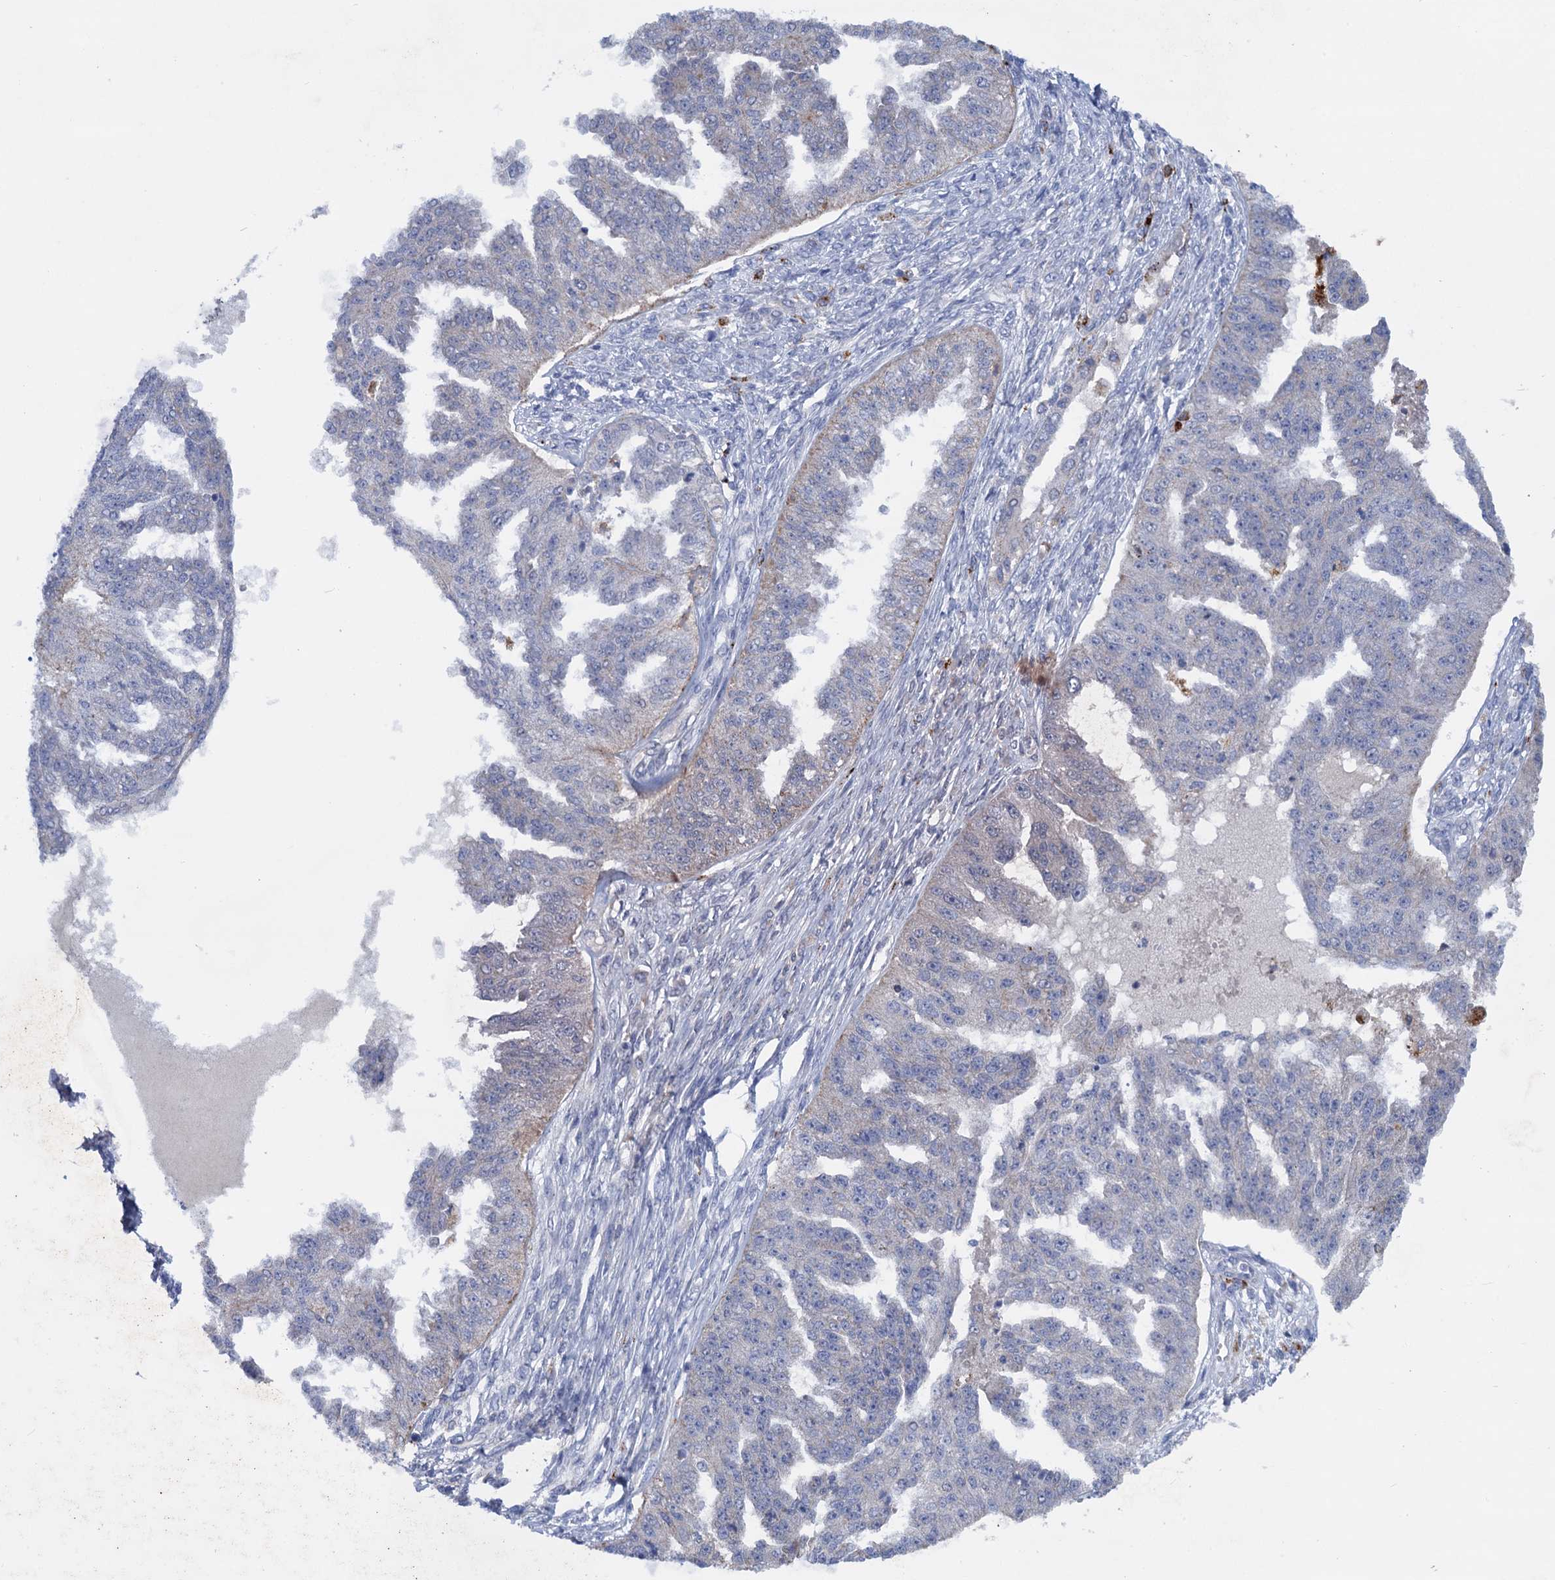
{"staining": {"intensity": "negative", "quantity": "none", "location": "none"}, "tissue": "ovarian cancer", "cell_type": "Tumor cells", "image_type": "cancer", "snomed": [{"axis": "morphology", "description": "Cystadenocarcinoma, serous, NOS"}, {"axis": "topography", "description": "Ovary"}], "caption": "IHC micrograph of neoplastic tissue: serous cystadenocarcinoma (ovarian) stained with DAB exhibits no significant protein positivity in tumor cells.", "gene": "ANKS3", "patient": {"sex": "female", "age": 58}}